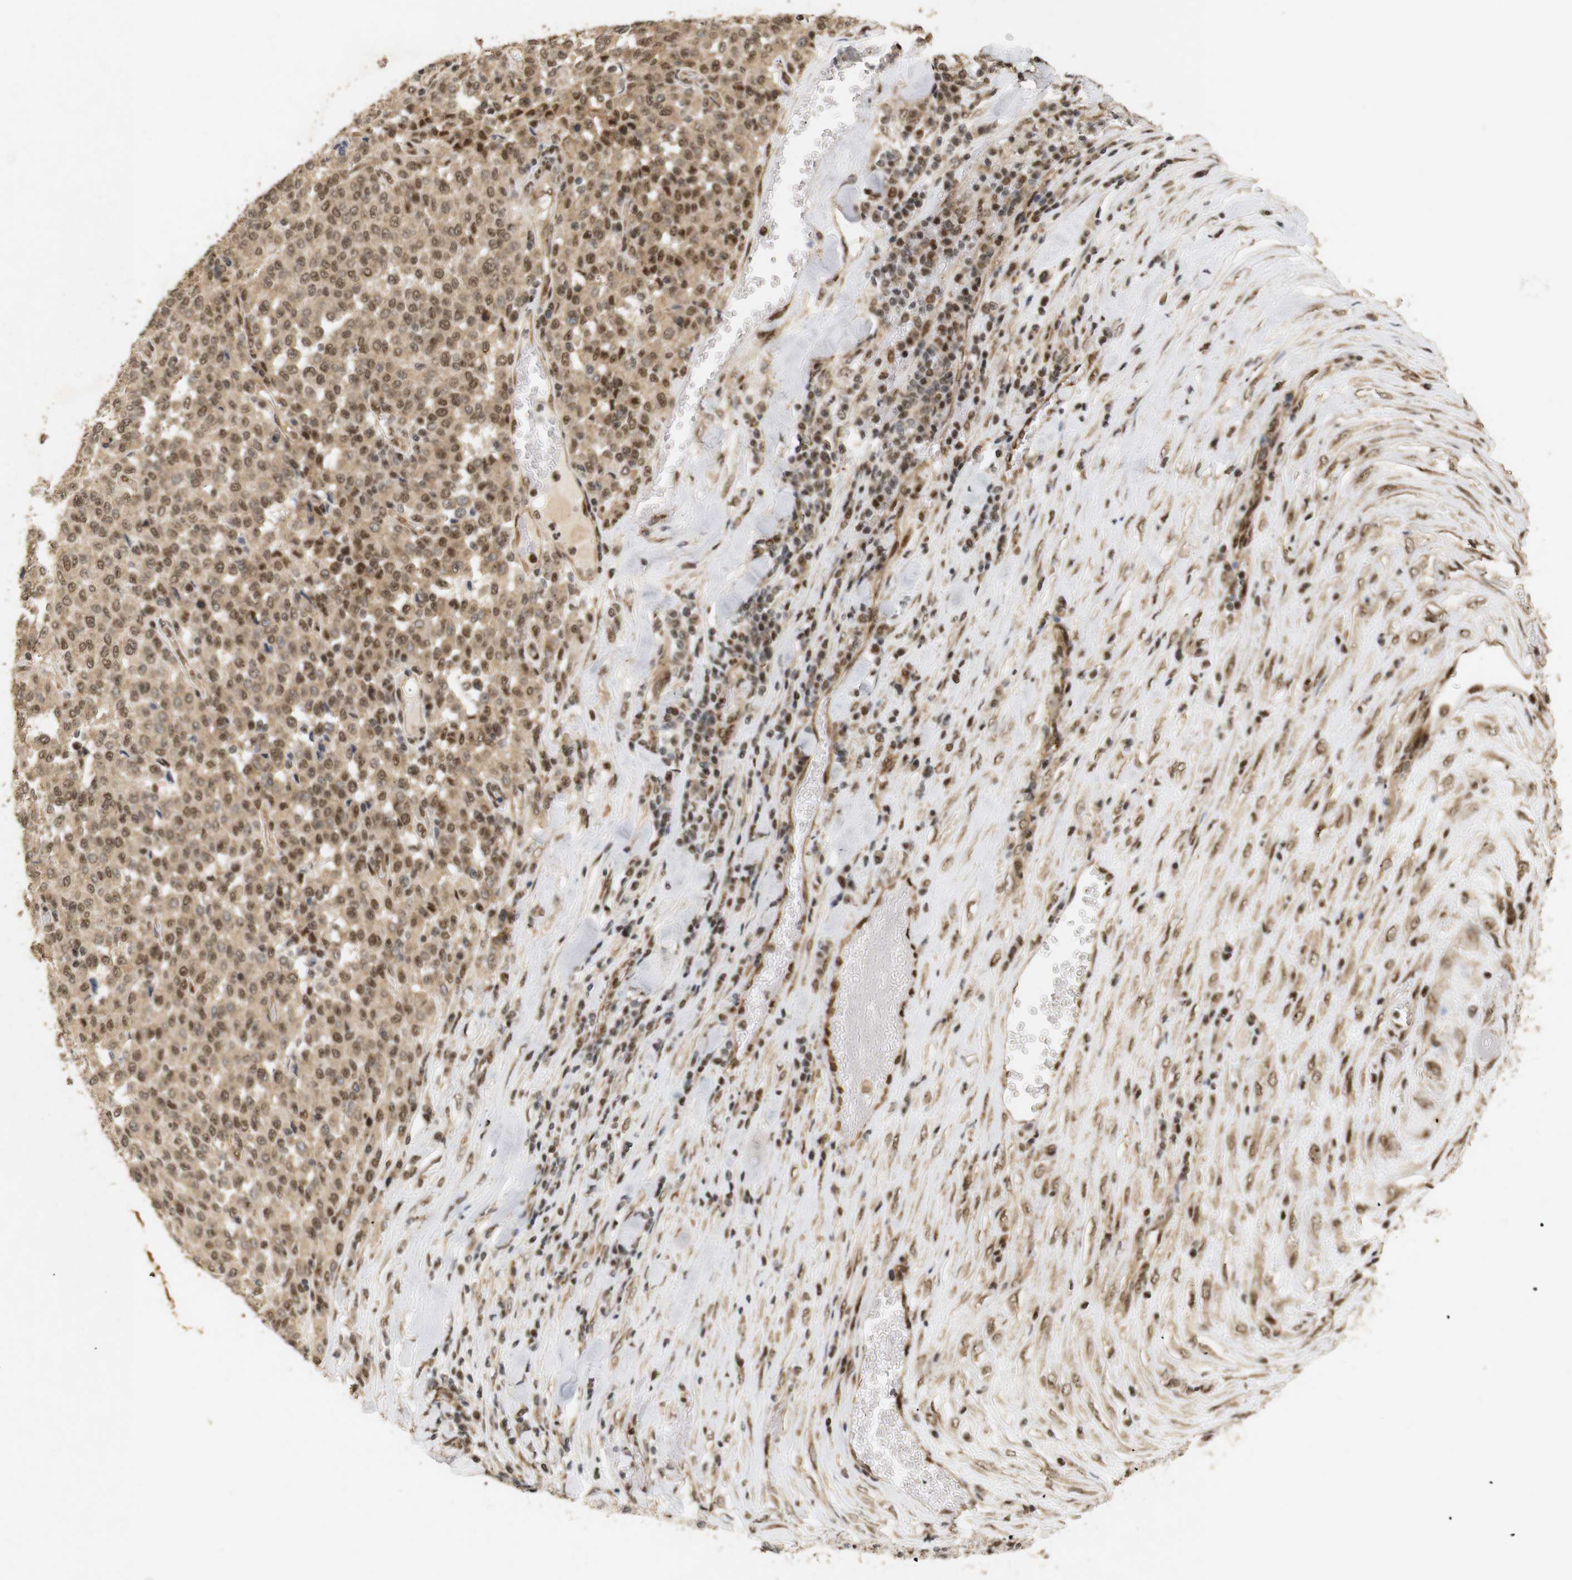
{"staining": {"intensity": "moderate", "quantity": ">75%", "location": "cytoplasmic/membranous,nuclear"}, "tissue": "melanoma", "cell_type": "Tumor cells", "image_type": "cancer", "snomed": [{"axis": "morphology", "description": "Malignant melanoma, Metastatic site"}, {"axis": "topography", "description": "Pancreas"}], "caption": "Melanoma stained with immunohistochemistry shows moderate cytoplasmic/membranous and nuclear positivity in about >75% of tumor cells.", "gene": "PYM1", "patient": {"sex": "female", "age": 30}}